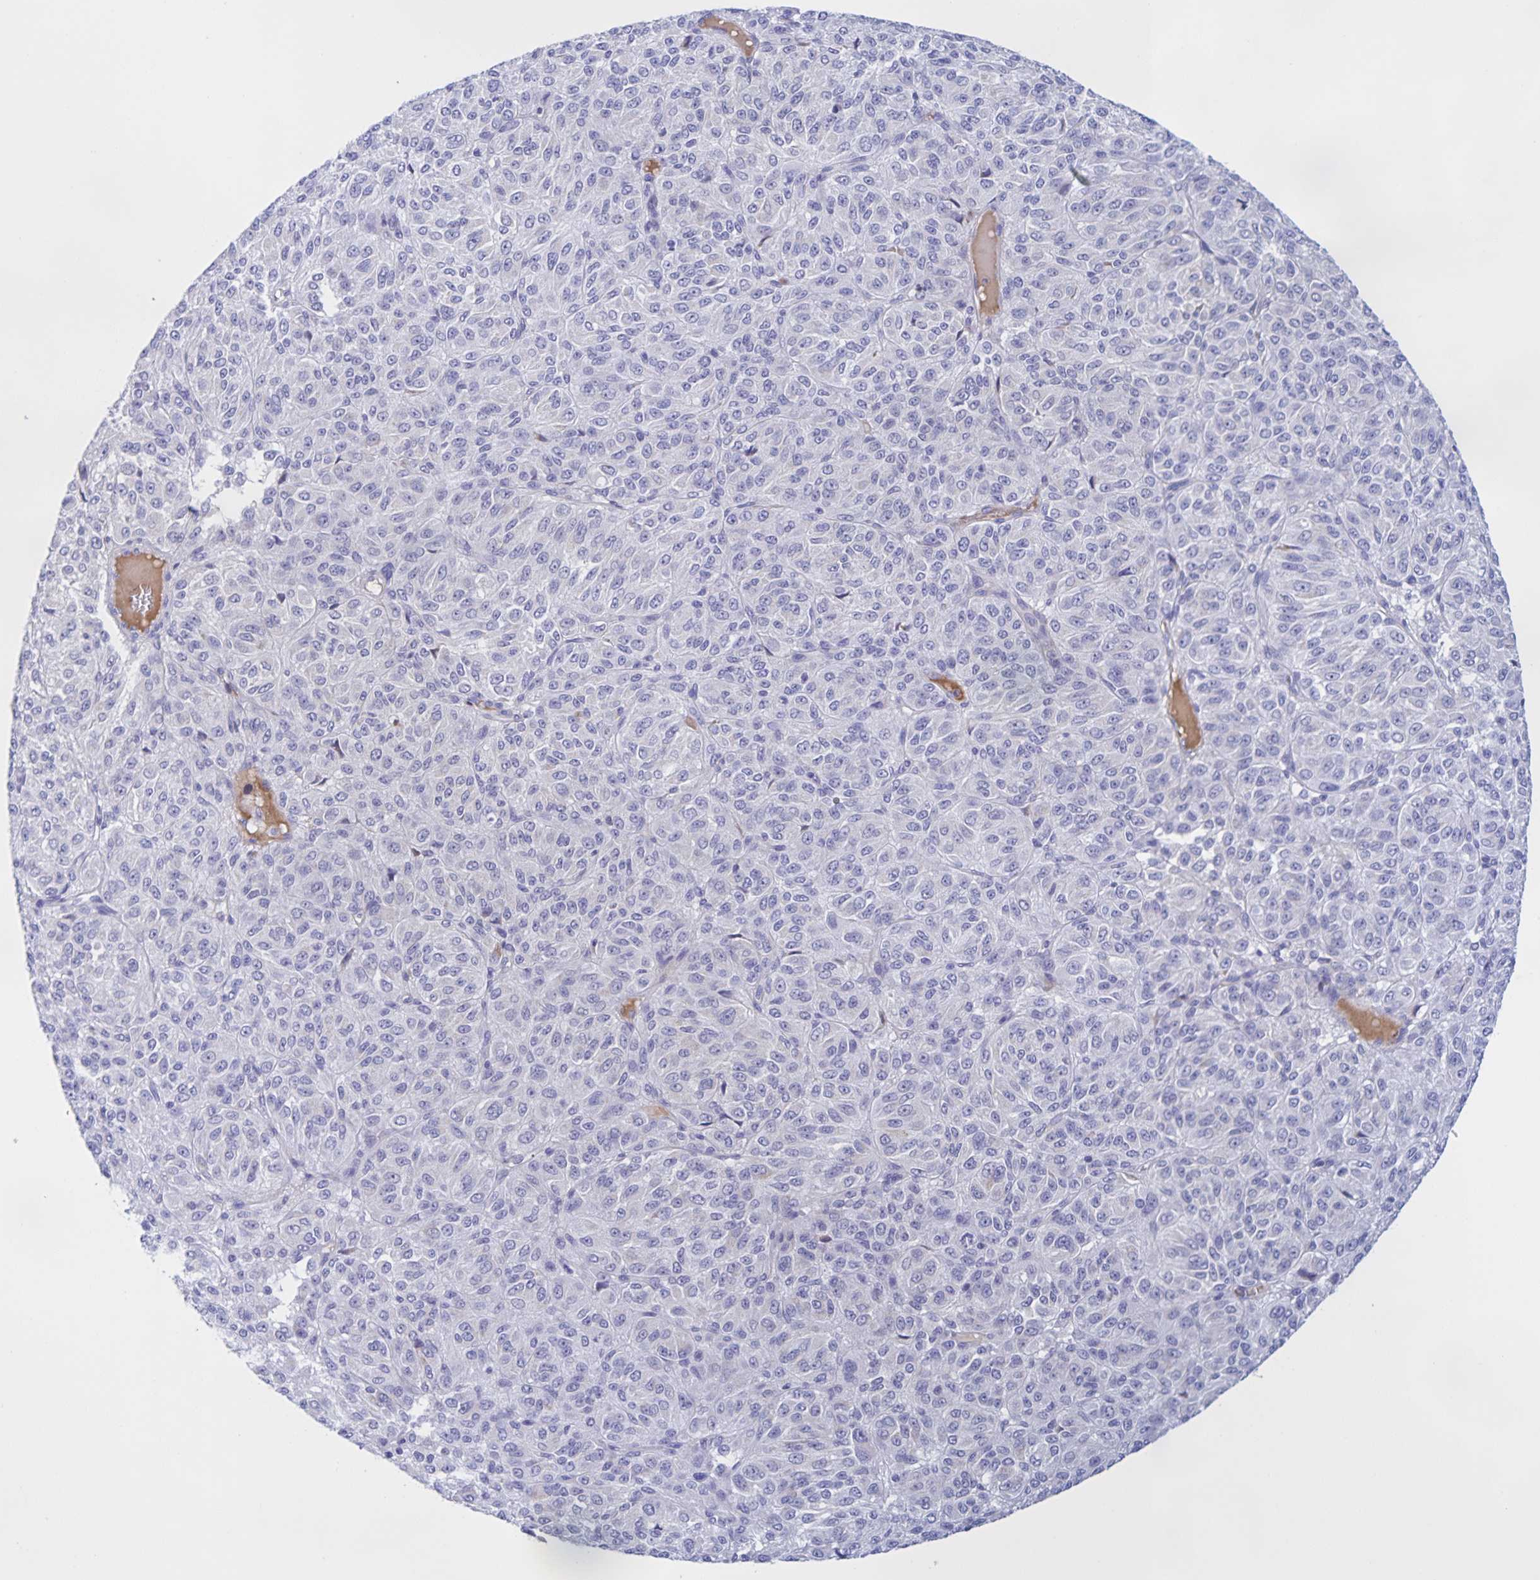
{"staining": {"intensity": "negative", "quantity": "none", "location": "none"}, "tissue": "melanoma", "cell_type": "Tumor cells", "image_type": "cancer", "snomed": [{"axis": "morphology", "description": "Malignant melanoma, Metastatic site"}, {"axis": "topography", "description": "Brain"}], "caption": "Immunohistochemistry of melanoma shows no expression in tumor cells. (DAB (3,3'-diaminobenzidine) immunohistochemistry (IHC), high magnification).", "gene": "CATSPER4", "patient": {"sex": "female", "age": 56}}